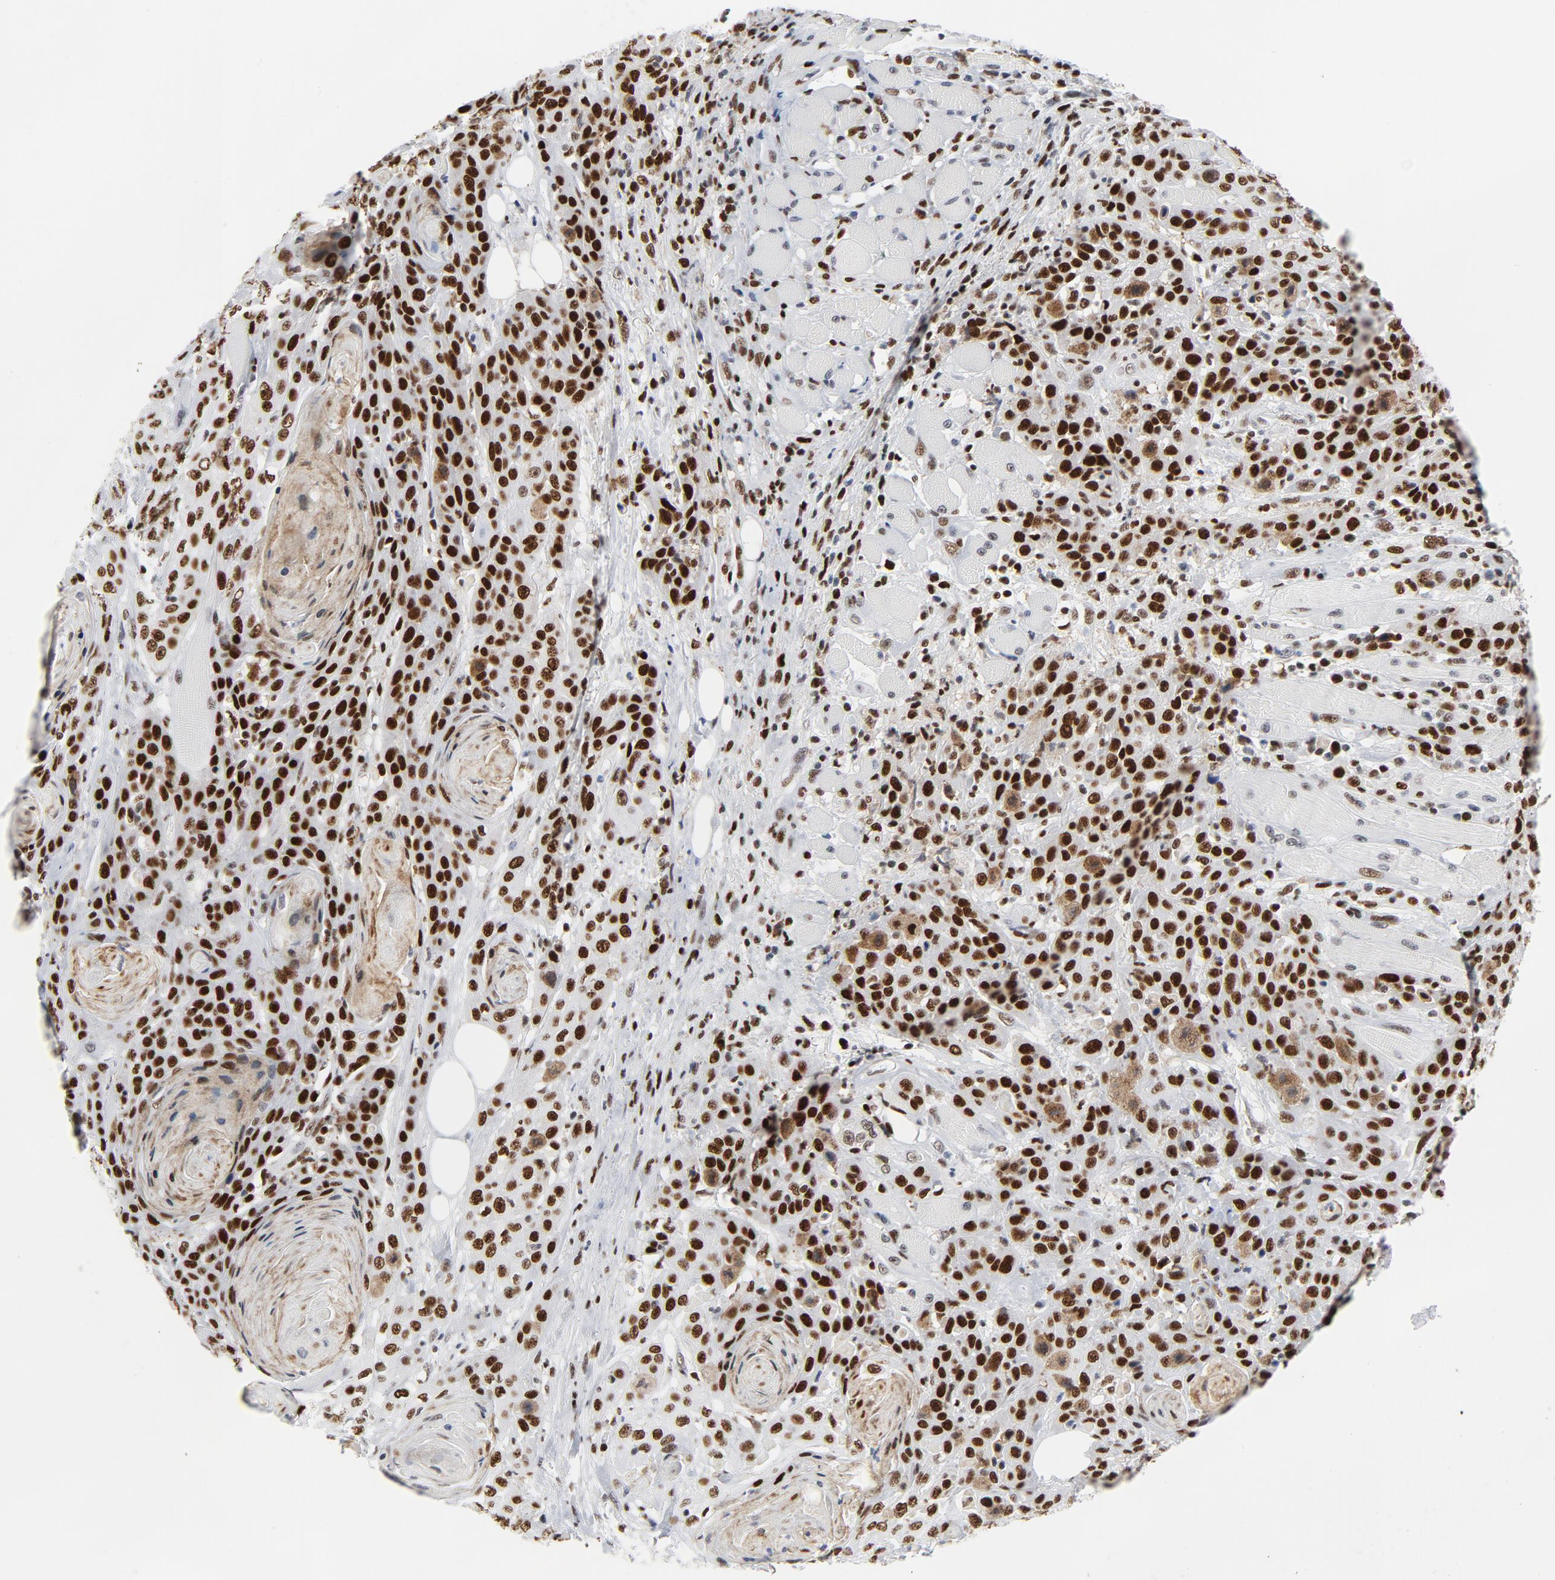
{"staining": {"intensity": "strong", "quantity": ">75%", "location": "nuclear"}, "tissue": "head and neck cancer", "cell_type": "Tumor cells", "image_type": "cancer", "snomed": [{"axis": "morphology", "description": "Squamous cell carcinoma, NOS"}, {"axis": "topography", "description": "Head-Neck"}], "caption": "High-power microscopy captured an immunohistochemistry (IHC) histopathology image of head and neck cancer, revealing strong nuclear staining in about >75% of tumor cells.", "gene": "POLD1", "patient": {"sex": "female", "age": 84}}